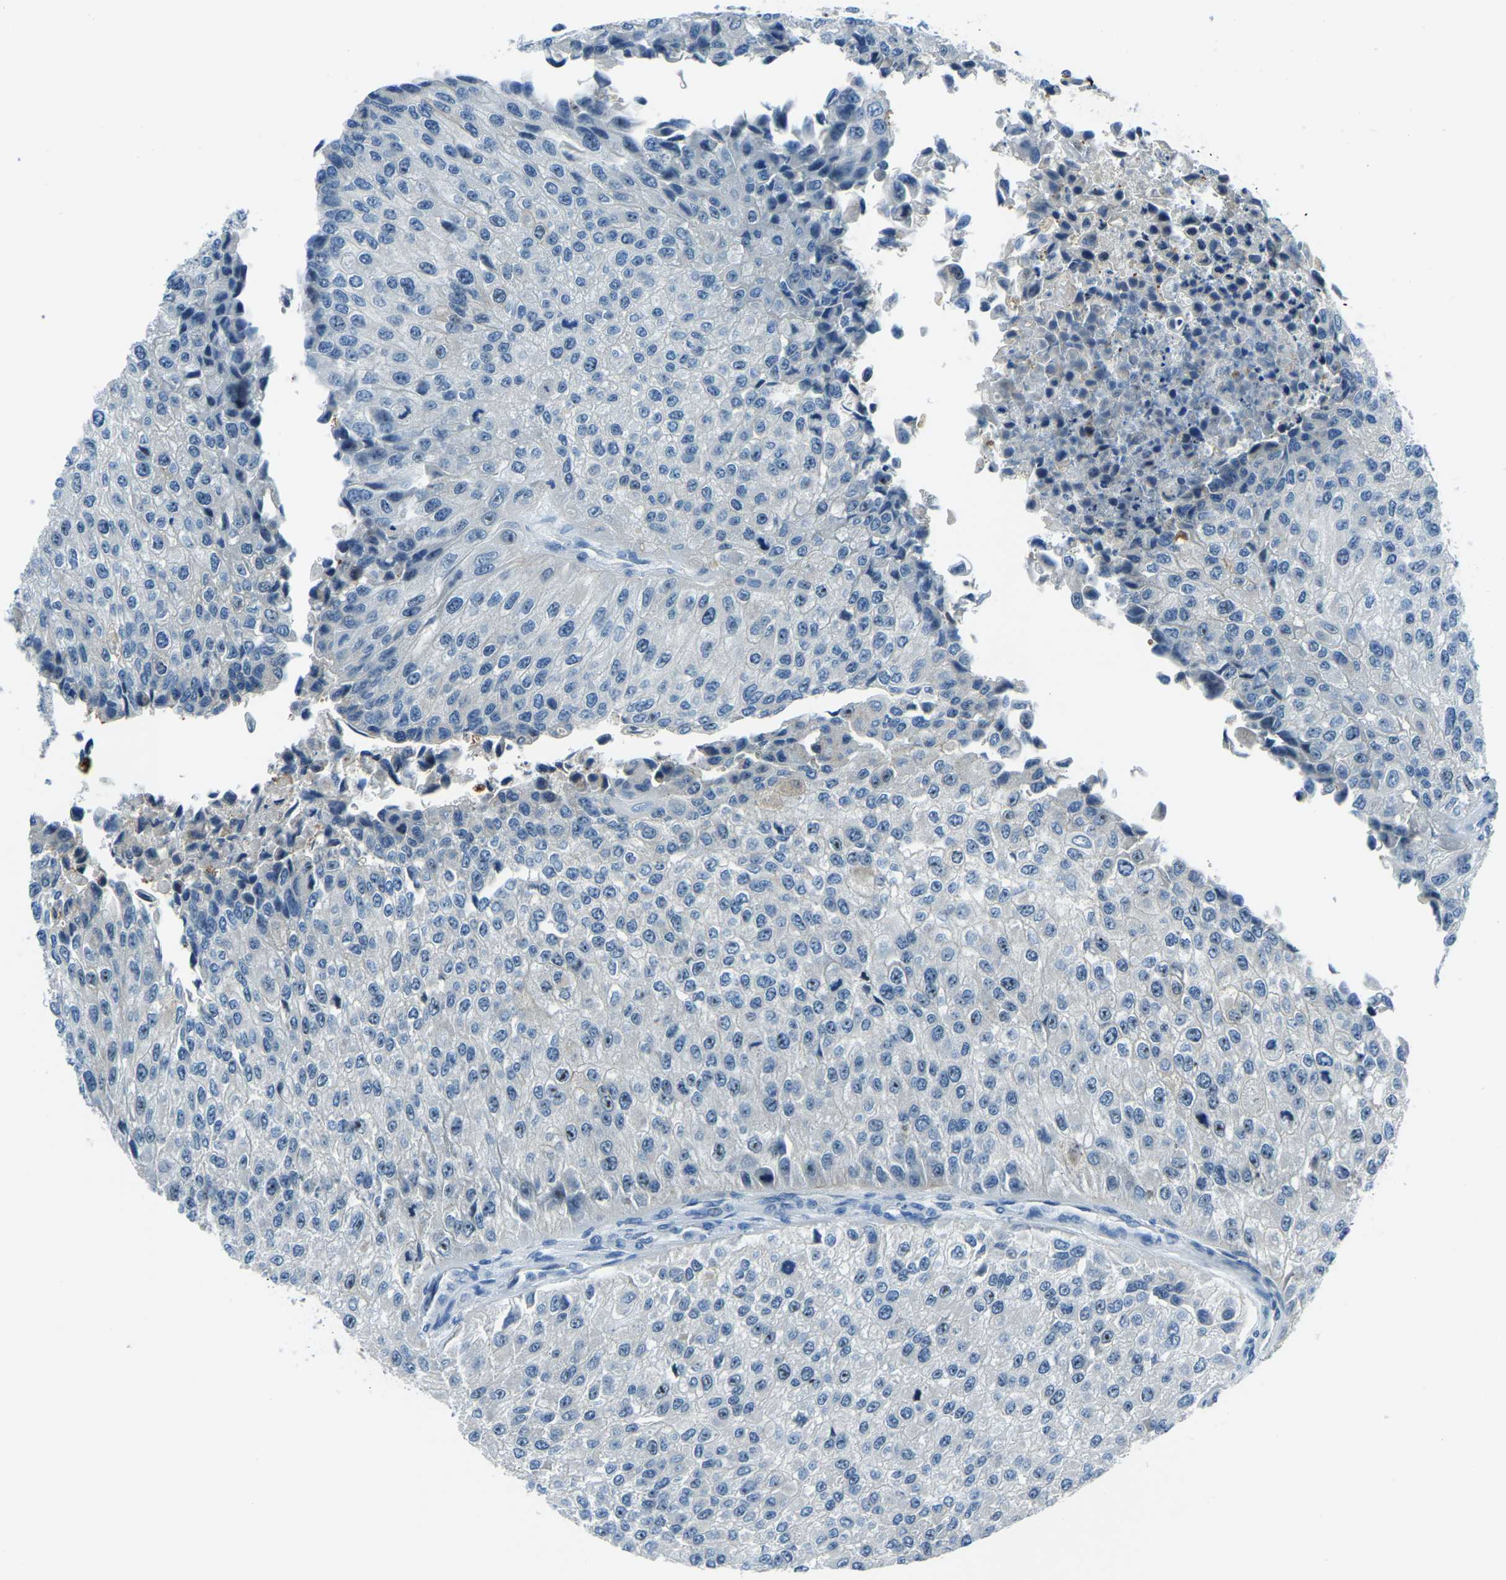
{"staining": {"intensity": "negative", "quantity": "none", "location": "none"}, "tissue": "urothelial cancer", "cell_type": "Tumor cells", "image_type": "cancer", "snomed": [{"axis": "morphology", "description": "Urothelial carcinoma, High grade"}, {"axis": "topography", "description": "Kidney"}, {"axis": "topography", "description": "Urinary bladder"}], "caption": "Immunohistochemistry (IHC) image of neoplastic tissue: urothelial cancer stained with DAB exhibits no significant protein expression in tumor cells. Nuclei are stained in blue.", "gene": "RRP1", "patient": {"sex": "male", "age": 77}}